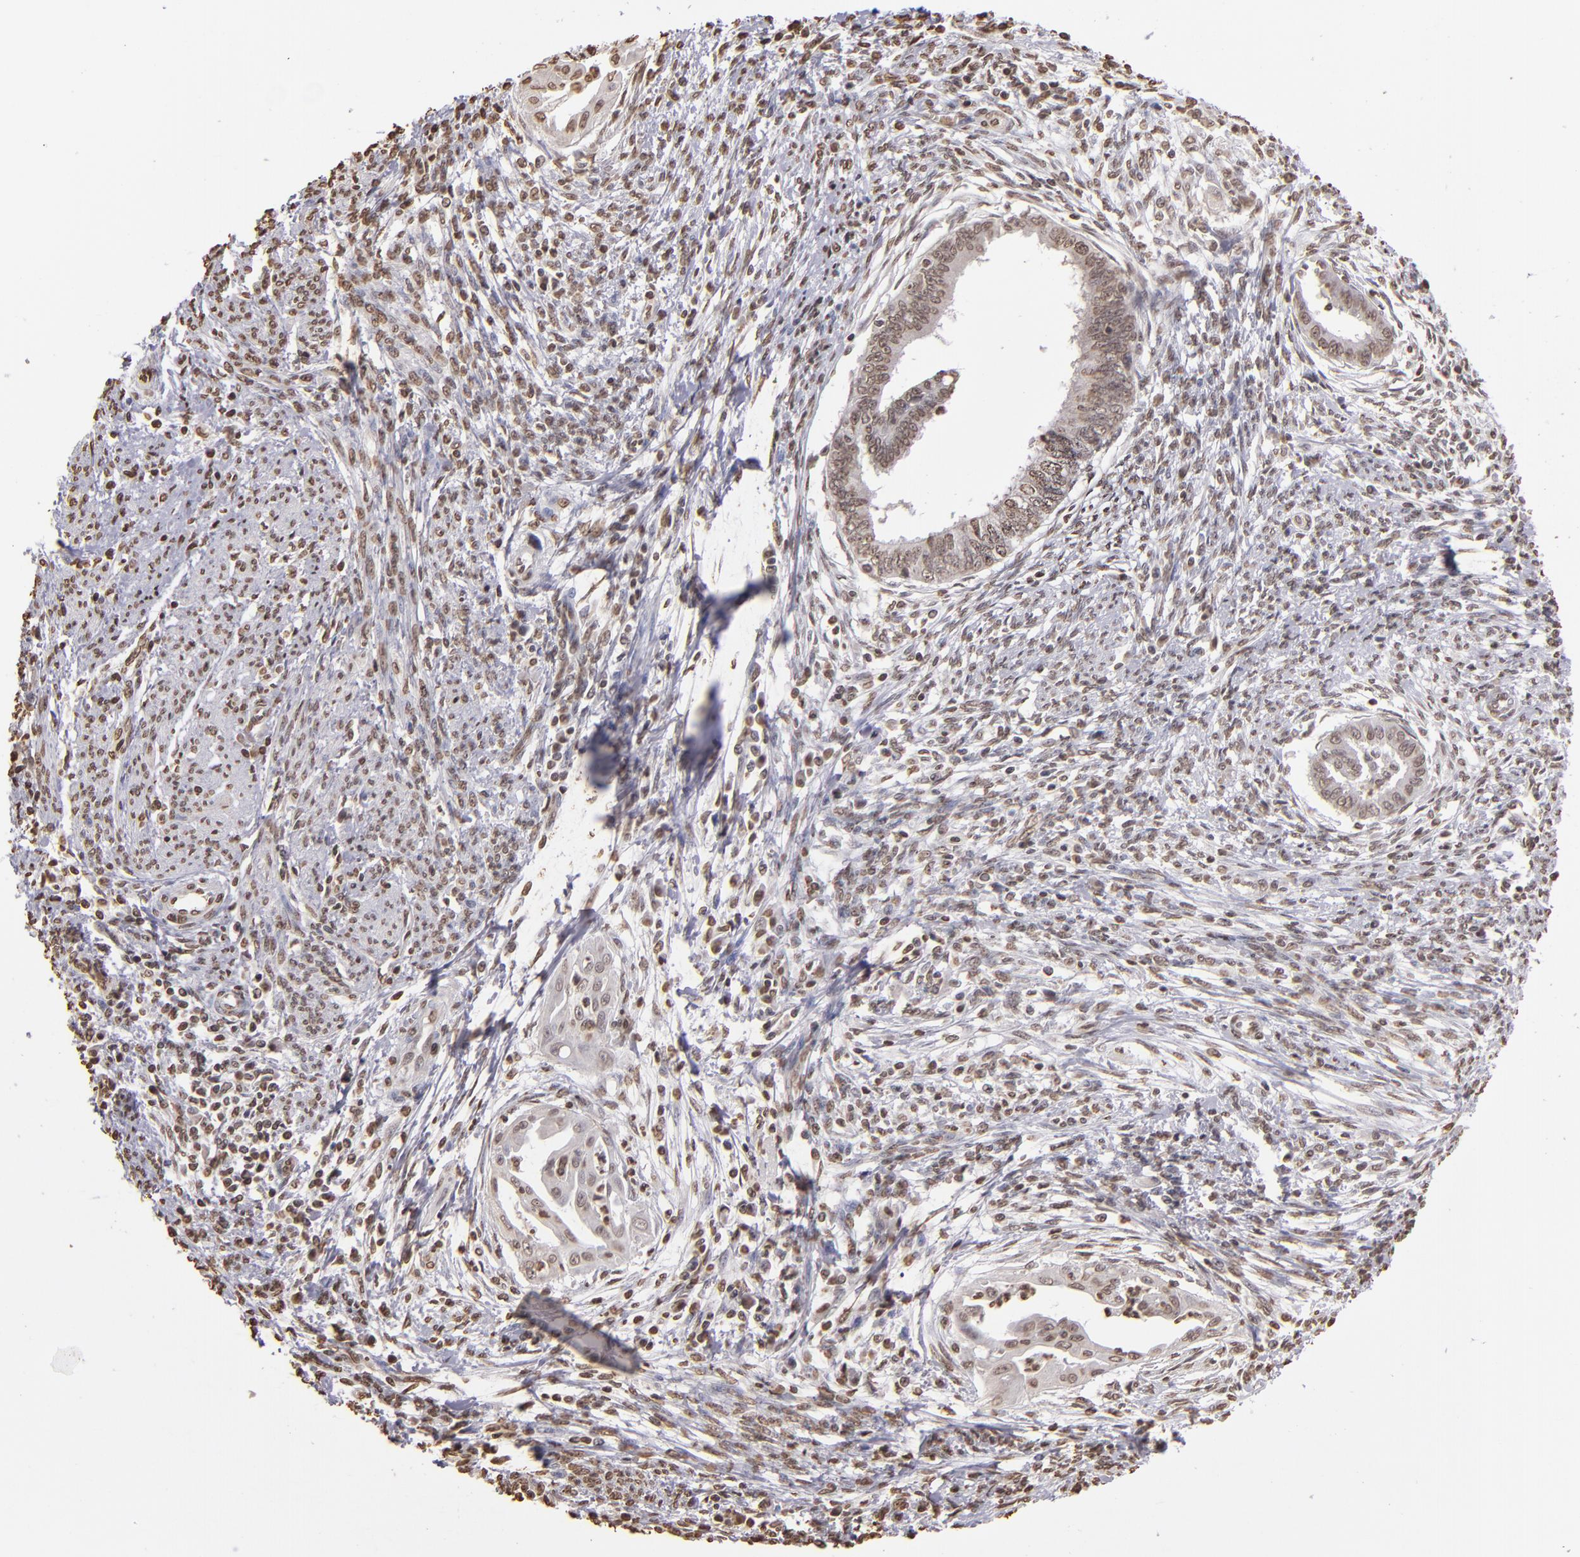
{"staining": {"intensity": "weak", "quantity": "25%-75%", "location": "nuclear"}, "tissue": "endometrial cancer", "cell_type": "Tumor cells", "image_type": "cancer", "snomed": [{"axis": "morphology", "description": "Adenocarcinoma, NOS"}, {"axis": "topography", "description": "Endometrium"}], "caption": "An immunohistochemistry (IHC) photomicrograph of tumor tissue is shown. Protein staining in brown shows weak nuclear positivity in endometrial cancer within tumor cells. (Stains: DAB (3,3'-diaminobenzidine) in brown, nuclei in blue, Microscopy: brightfield microscopy at high magnification).", "gene": "LBX1", "patient": {"sex": "female", "age": 66}}